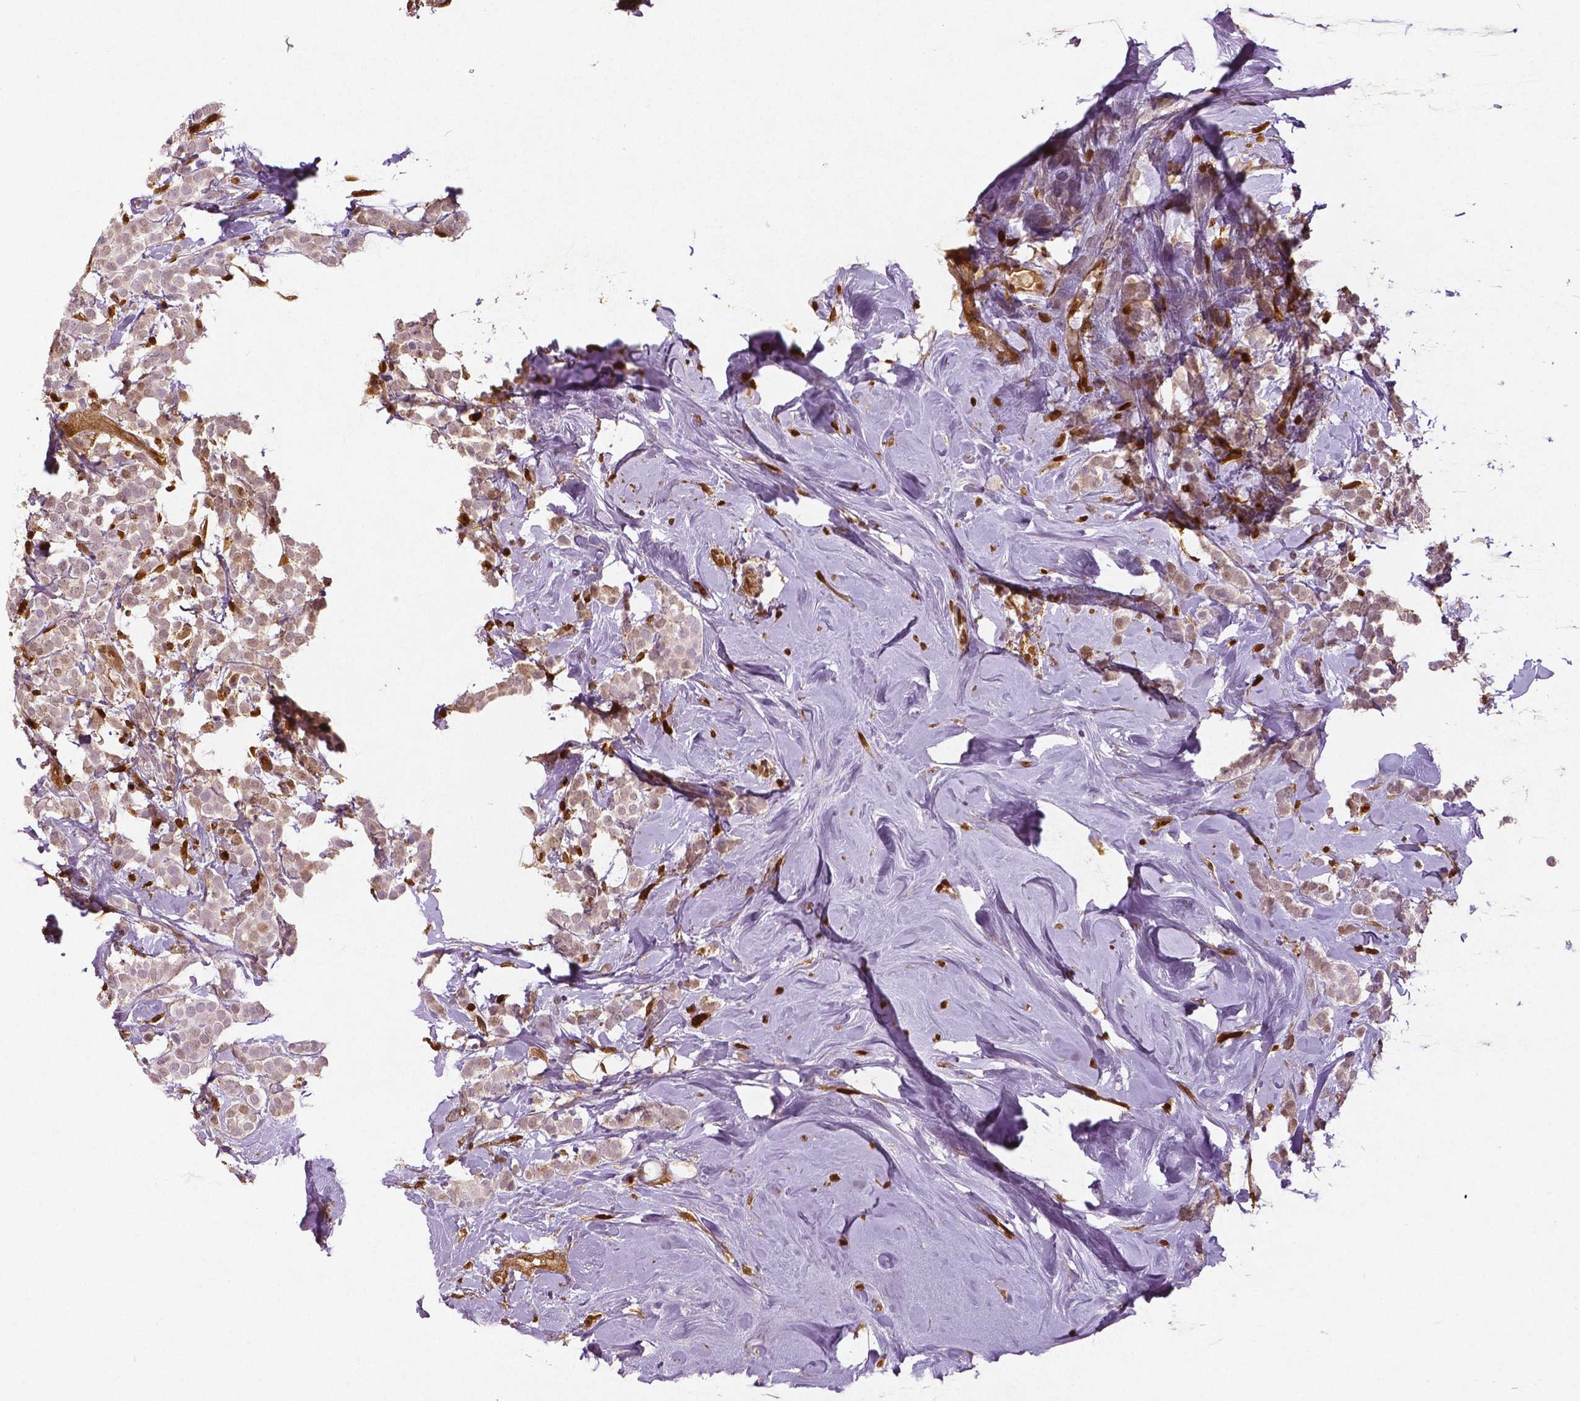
{"staining": {"intensity": "weak", "quantity": ">75%", "location": "cytoplasmic/membranous,nuclear"}, "tissue": "breast cancer", "cell_type": "Tumor cells", "image_type": "cancer", "snomed": [{"axis": "morphology", "description": "Lobular carcinoma"}, {"axis": "topography", "description": "Breast"}], "caption": "DAB (3,3'-diaminobenzidine) immunohistochemical staining of breast lobular carcinoma displays weak cytoplasmic/membranous and nuclear protein expression in approximately >75% of tumor cells. (DAB (3,3'-diaminobenzidine) = brown stain, brightfield microscopy at high magnification).", "gene": "WWTR1", "patient": {"sex": "female", "age": 49}}